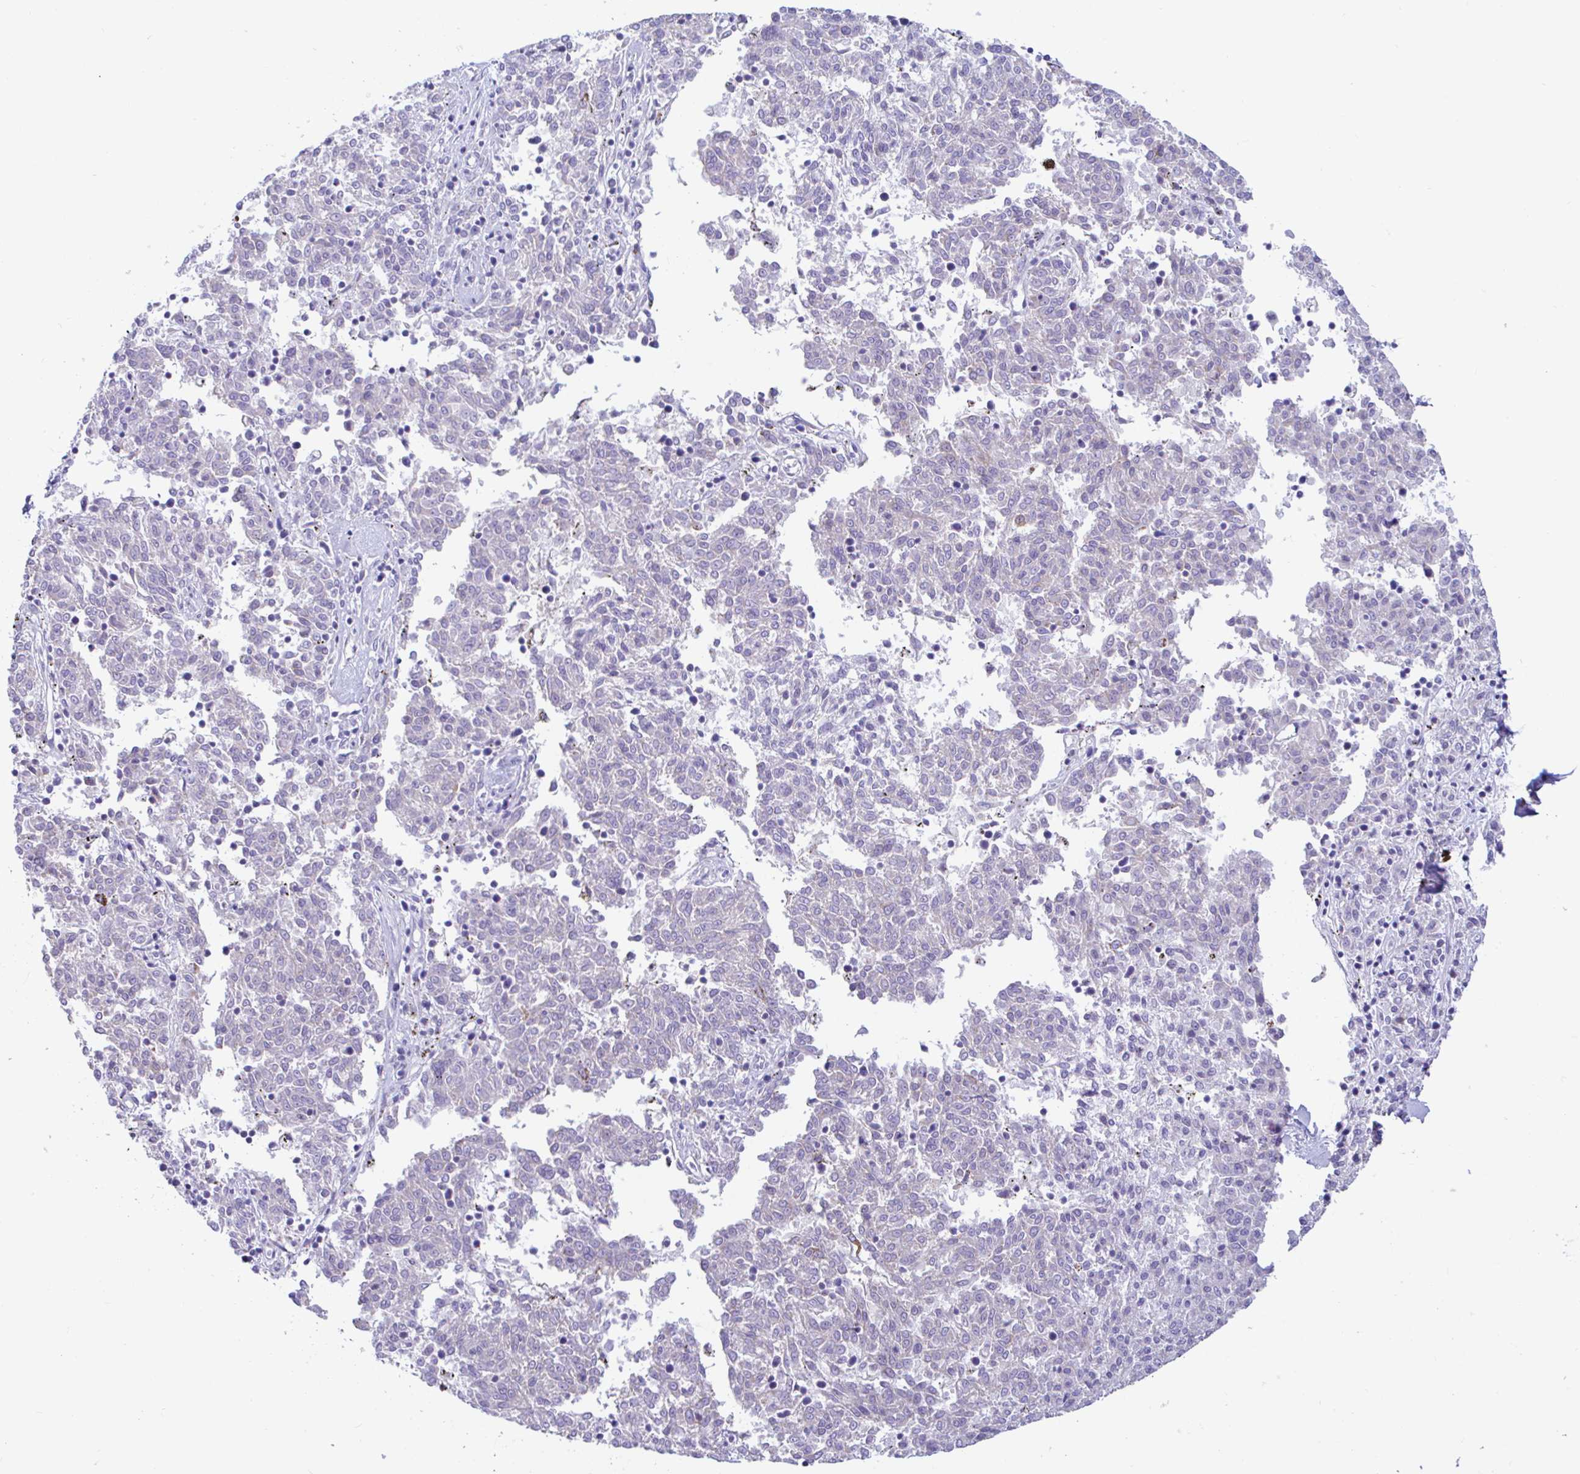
{"staining": {"intensity": "negative", "quantity": "none", "location": "none"}, "tissue": "melanoma", "cell_type": "Tumor cells", "image_type": "cancer", "snomed": [{"axis": "morphology", "description": "Malignant melanoma, NOS"}, {"axis": "topography", "description": "Skin"}], "caption": "Human malignant melanoma stained for a protein using immunohistochemistry shows no expression in tumor cells.", "gene": "NBPF3", "patient": {"sex": "female", "age": 72}}